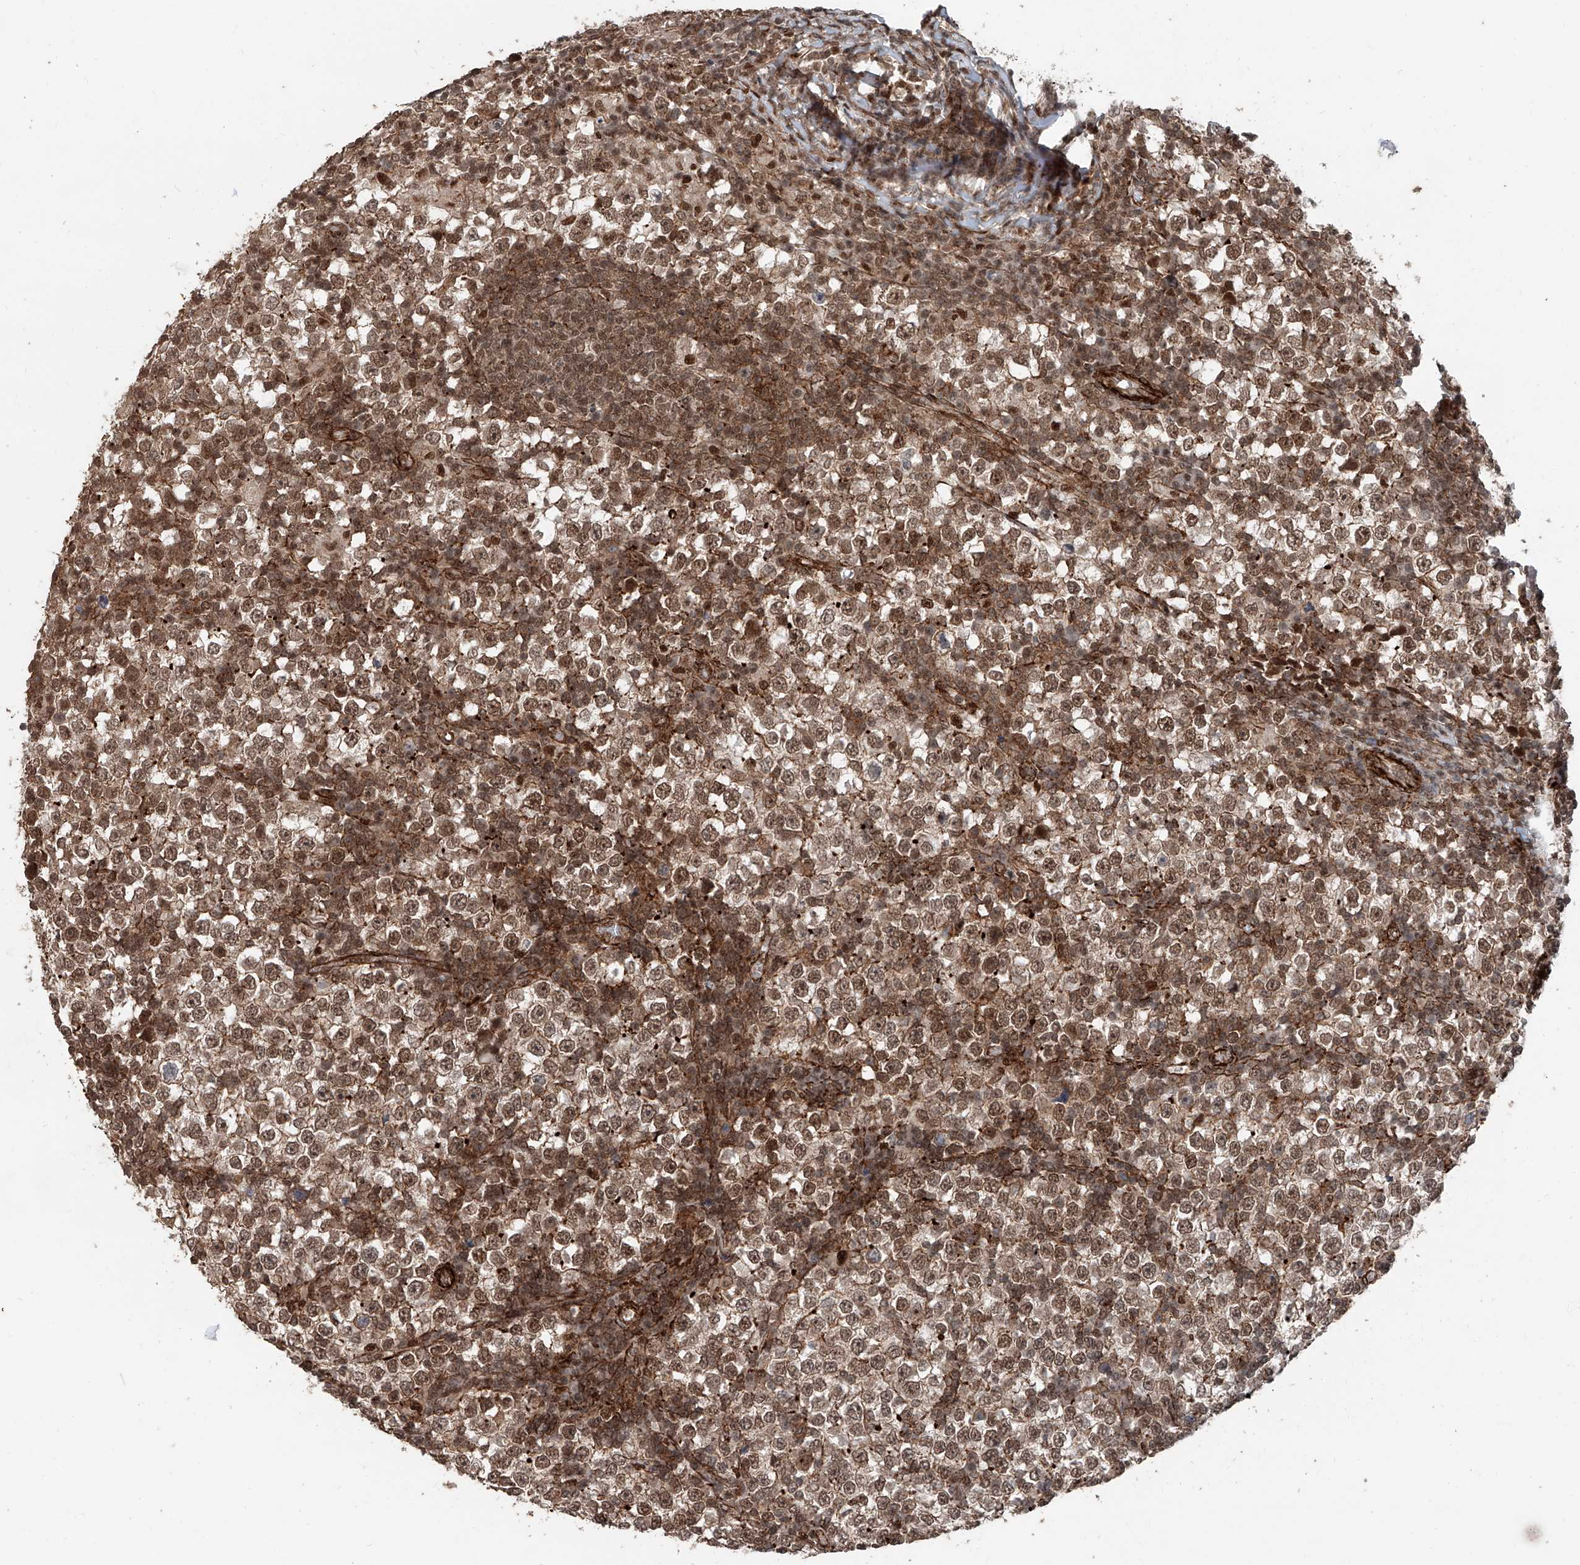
{"staining": {"intensity": "moderate", "quantity": ">75%", "location": "cytoplasmic/membranous,nuclear"}, "tissue": "testis cancer", "cell_type": "Tumor cells", "image_type": "cancer", "snomed": [{"axis": "morphology", "description": "Seminoma, NOS"}, {"axis": "topography", "description": "Testis"}], "caption": "Tumor cells demonstrate medium levels of moderate cytoplasmic/membranous and nuclear staining in approximately >75% of cells in human seminoma (testis).", "gene": "SDE2", "patient": {"sex": "male", "age": 65}}